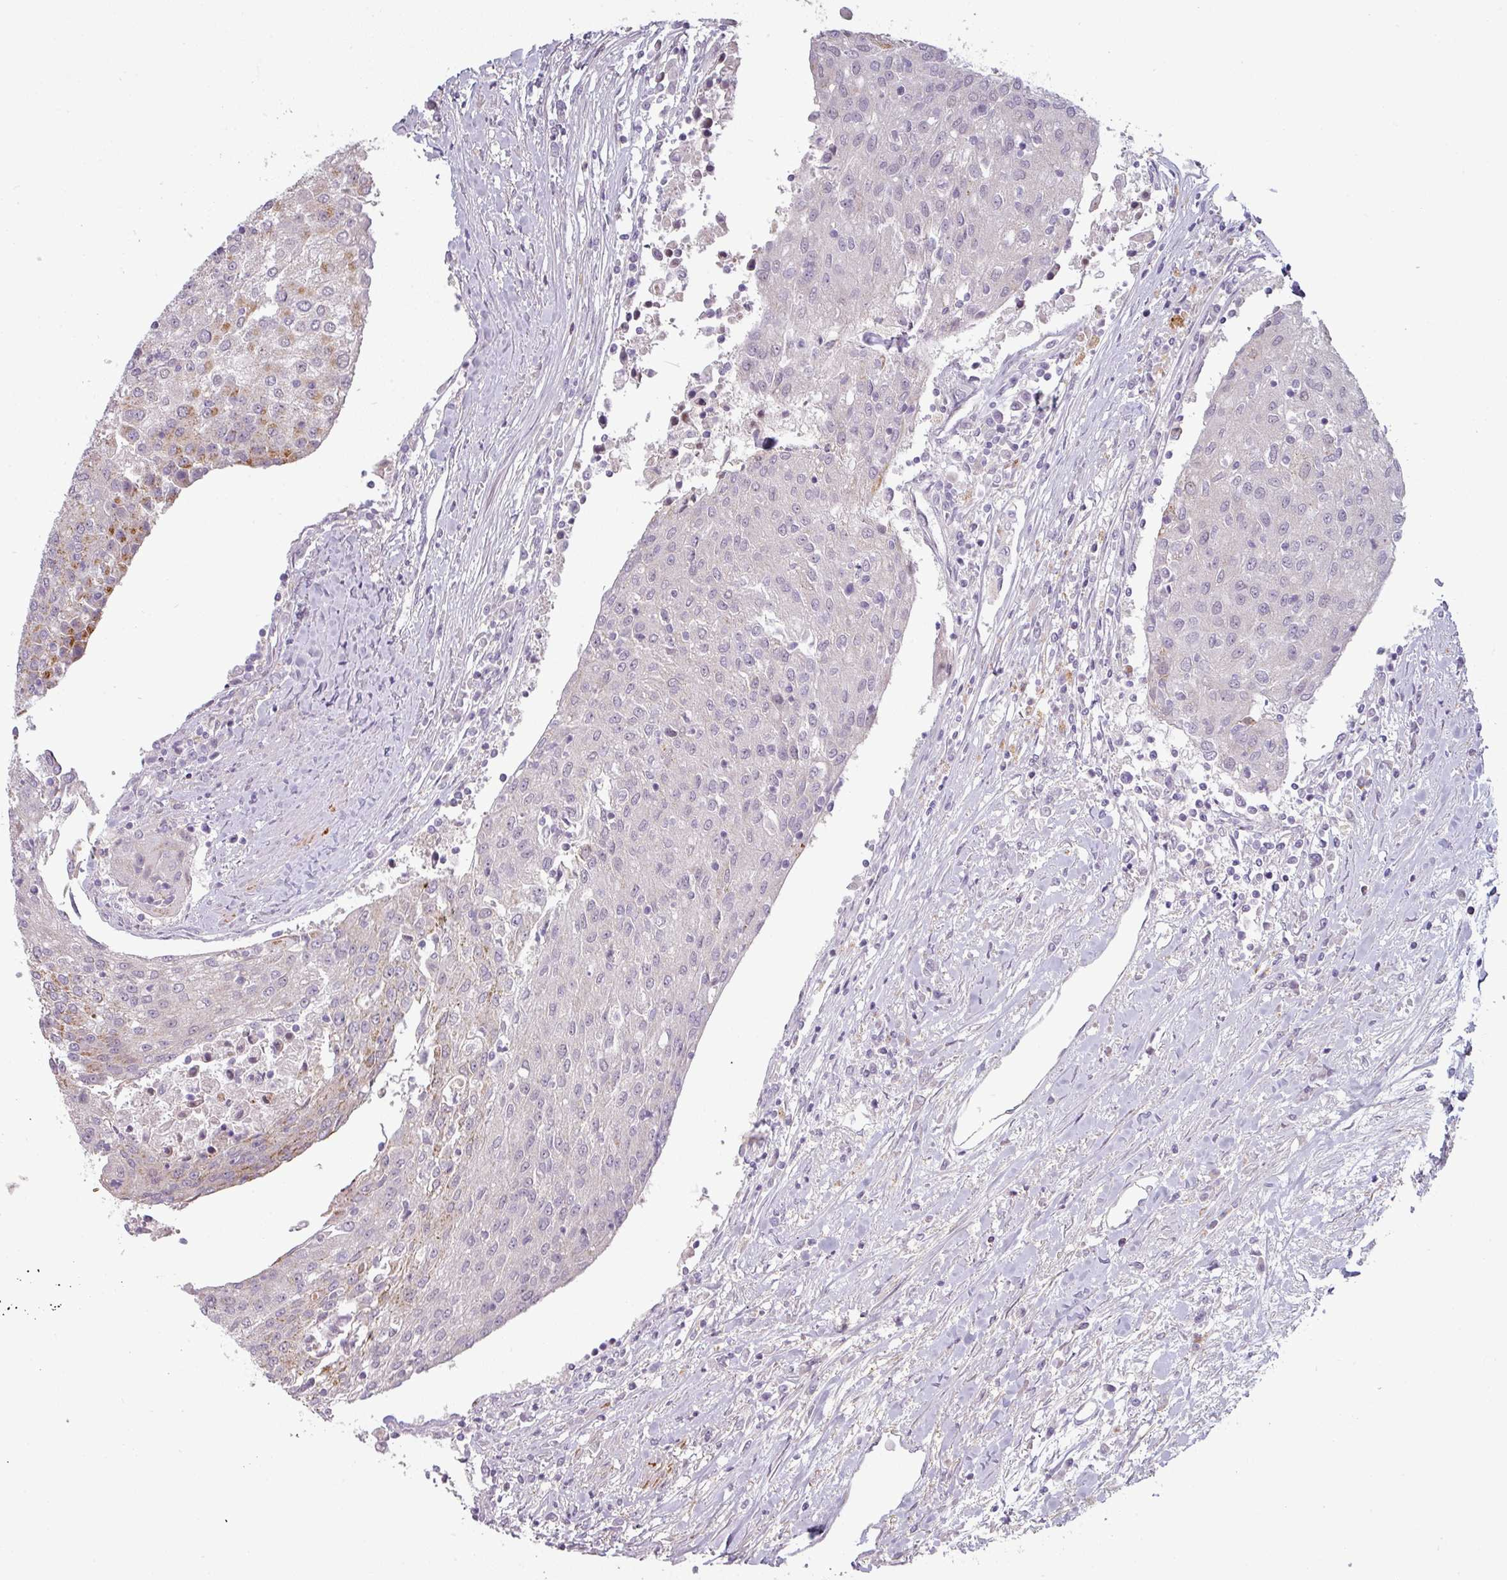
{"staining": {"intensity": "moderate", "quantity": "<25%", "location": "cytoplasmic/membranous"}, "tissue": "urothelial cancer", "cell_type": "Tumor cells", "image_type": "cancer", "snomed": [{"axis": "morphology", "description": "Urothelial carcinoma, High grade"}, {"axis": "topography", "description": "Urinary bladder"}], "caption": "Immunohistochemistry (DAB (3,3'-diaminobenzidine)) staining of human urothelial cancer displays moderate cytoplasmic/membranous protein expression in about <25% of tumor cells.", "gene": "C2orf16", "patient": {"sex": "female", "age": 85}}